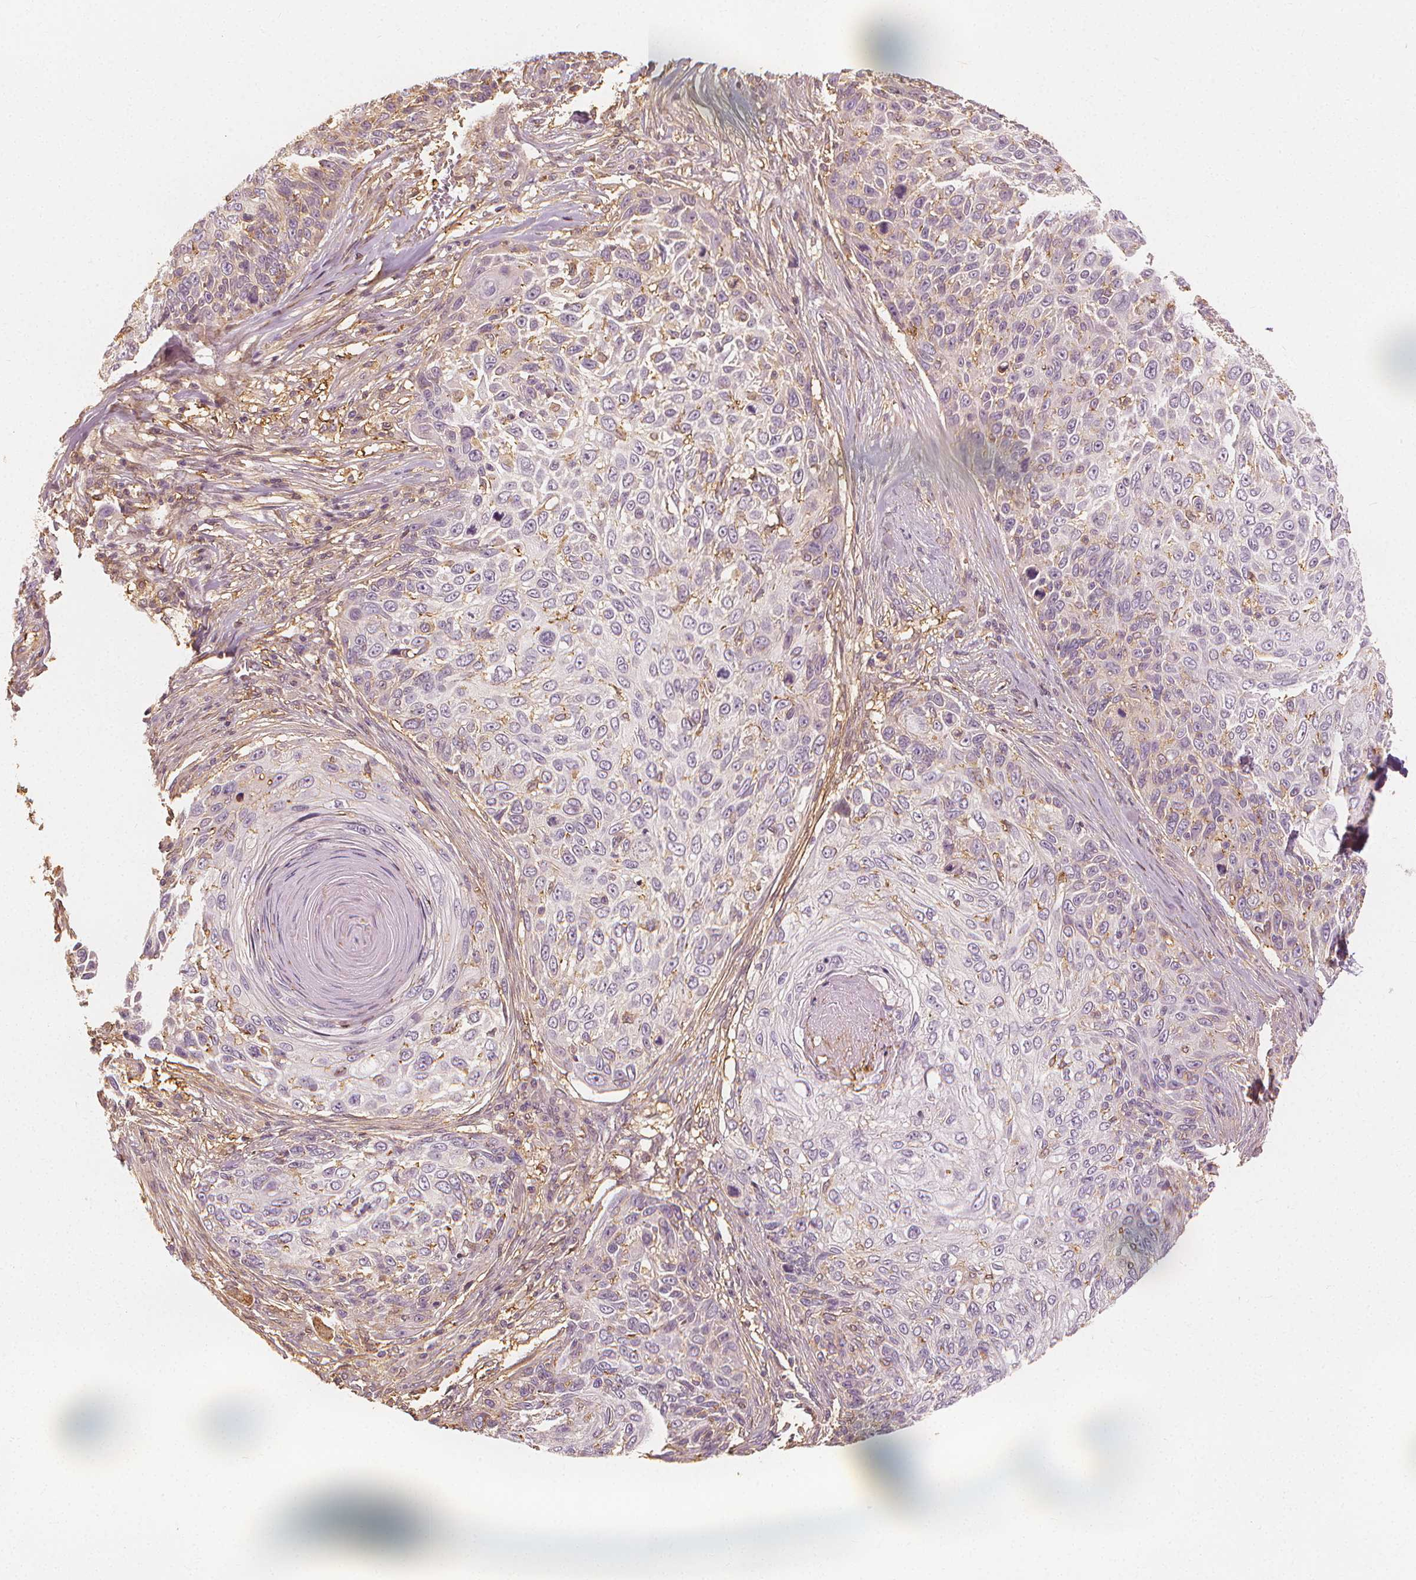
{"staining": {"intensity": "negative", "quantity": "none", "location": "none"}, "tissue": "skin cancer", "cell_type": "Tumor cells", "image_type": "cancer", "snomed": [{"axis": "morphology", "description": "Squamous cell carcinoma, NOS"}, {"axis": "topography", "description": "Skin"}], "caption": "A histopathology image of skin squamous cell carcinoma stained for a protein demonstrates no brown staining in tumor cells.", "gene": "ARHGAP26", "patient": {"sex": "male", "age": 92}}